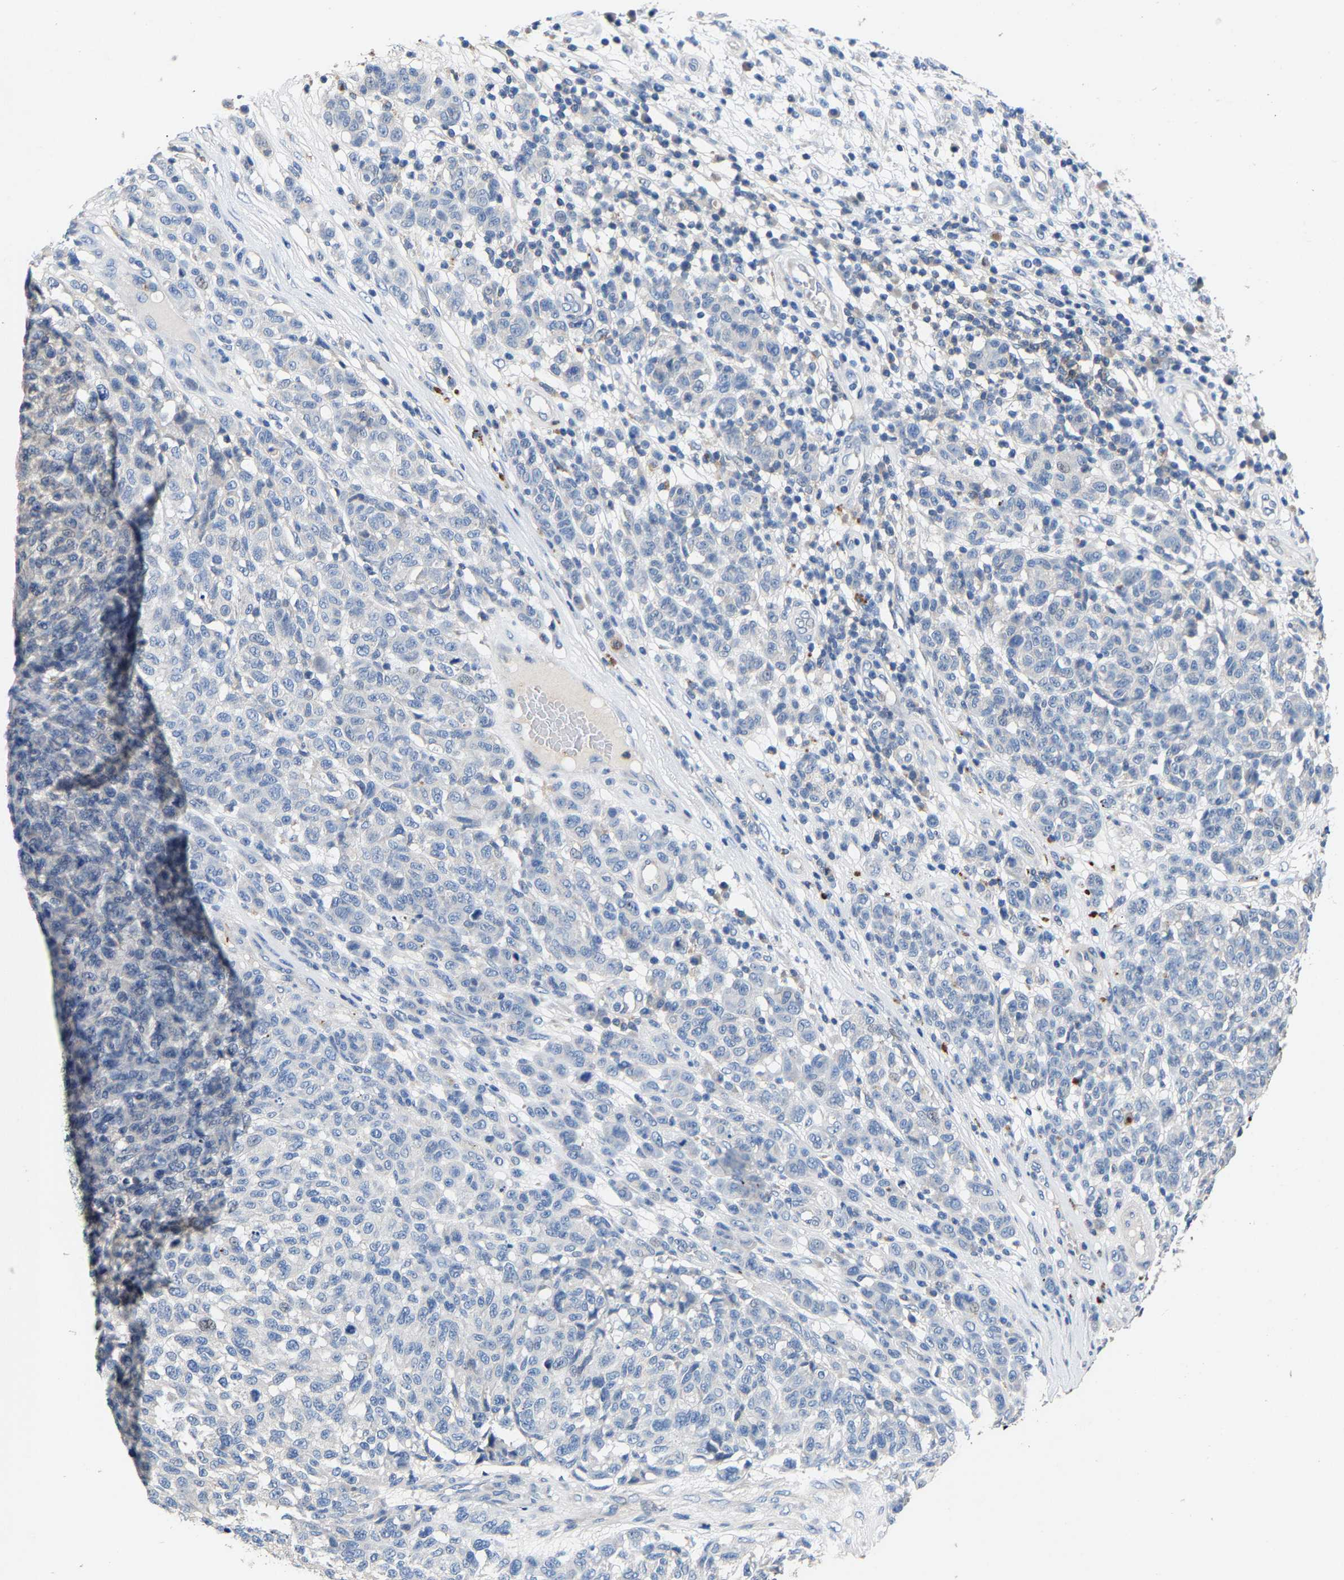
{"staining": {"intensity": "negative", "quantity": "none", "location": "none"}, "tissue": "melanoma", "cell_type": "Tumor cells", "image_type": "cancer", "snomed": [{"axis": "morphology", "description": "Malignant melanoma, NOS"}, {"axis": "topography", "description": "Skin"}], "caption": "There is no significant expression in tumor cells of malignant melanoma.", "gene": "CCDC171", "patient": {"sex": "male", "age": 59}}